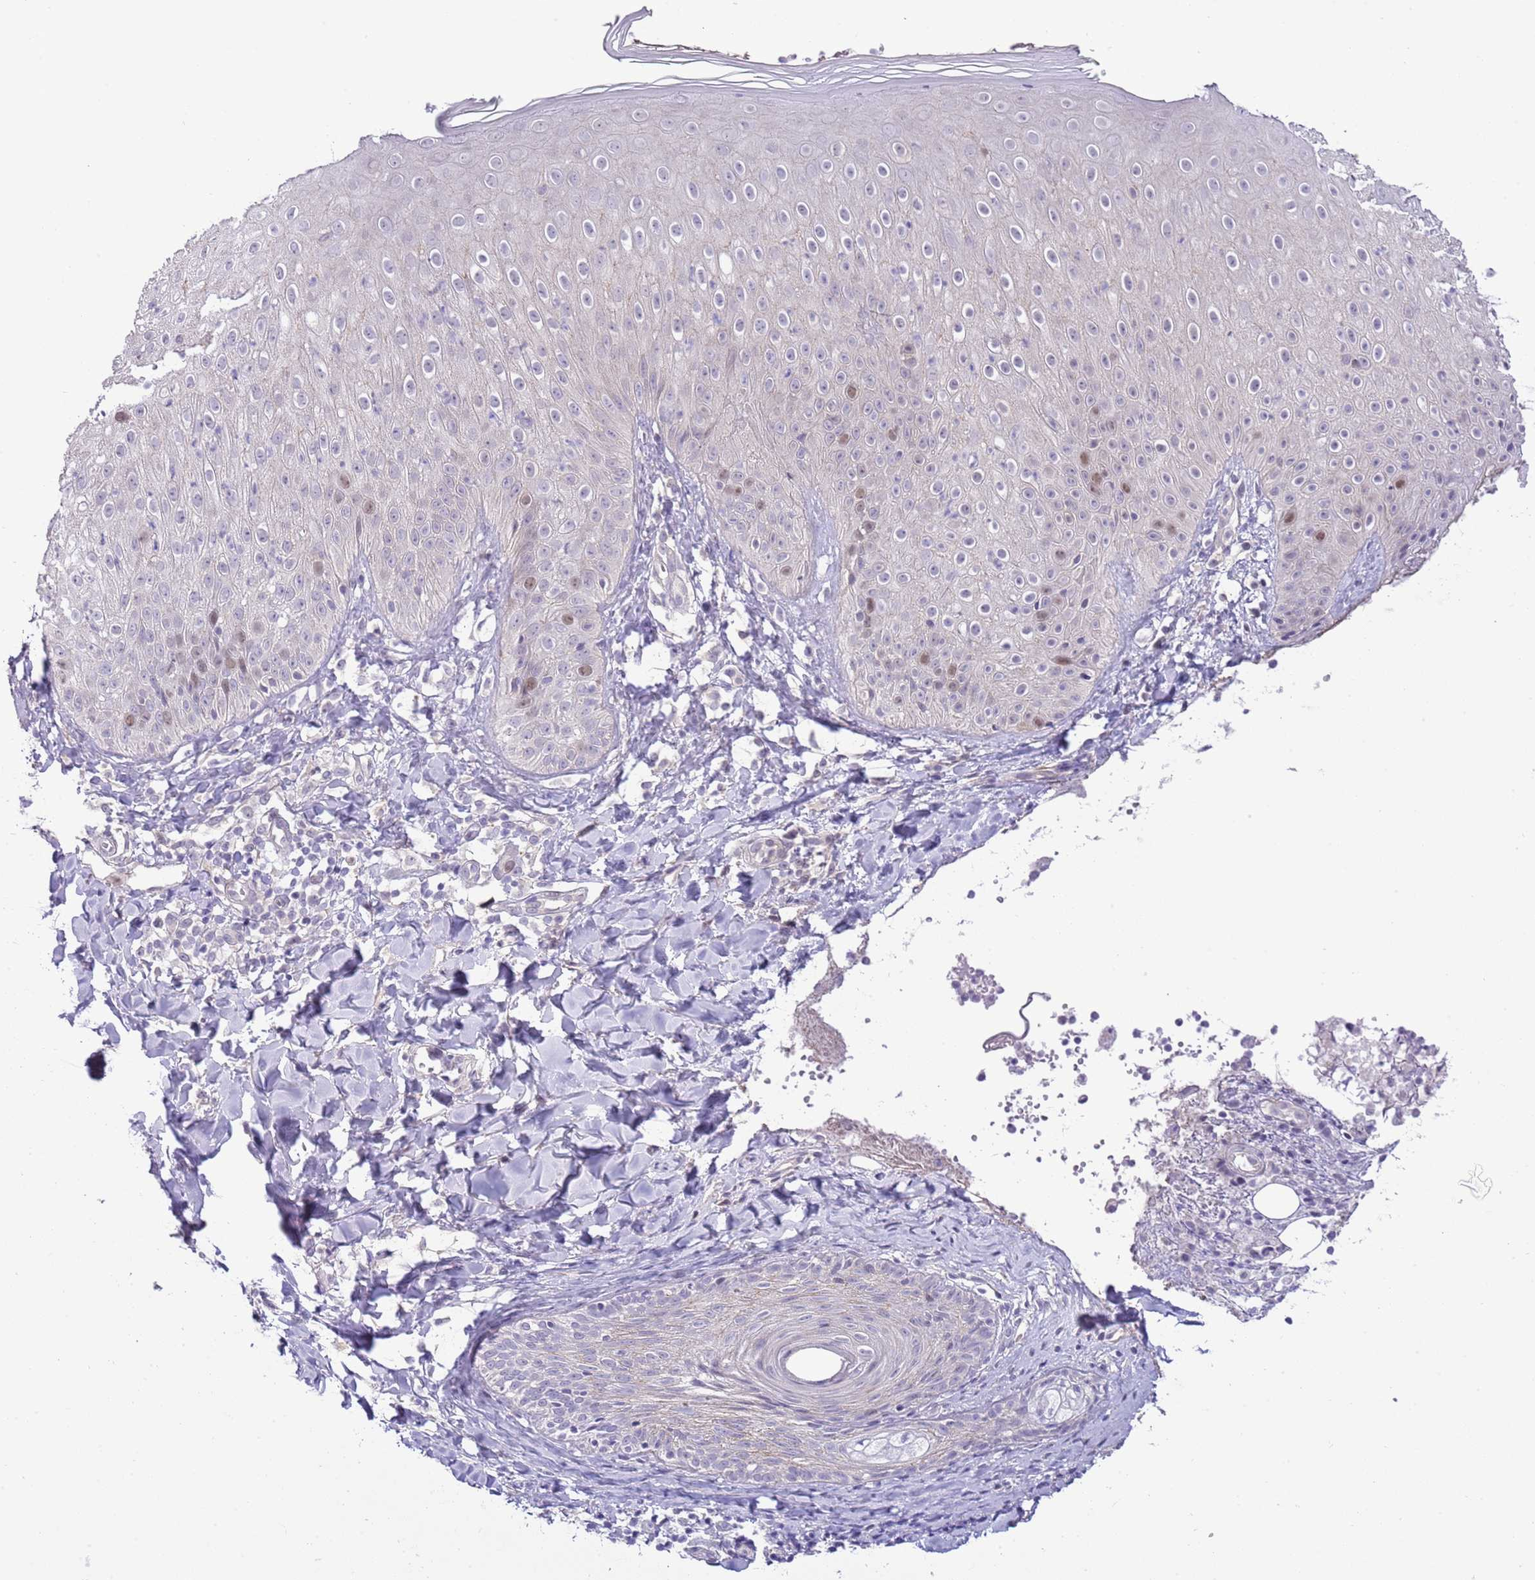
{"staining": {"intensity": "moderate", "quantity": "<25%", "location": "cytoplasmic/membranous,nuclear"}, "tissue": "skin", "cell_type": "Epidermal cells", "image_type": "normal", "snomed": [{"axis": "morphology", "description": "Normal tissue, NOS"}, {"axis": "morphology", "description": "Inflammation, NOS"}, {"axis": "topography", "description": "Soft tissue"}, {"axis": "topography", "description": "Anal"}], "caption": "Immunohistochemical staining of normal human skin demonstrates moderate cytoplasmic/membranous,nuclear protein staining in approximately <25% of epidermal cells. (IHC, brightfield microscopy, high magnification).", "gene": "FBRSL1", "patient": {"sex": "female", "age": 15}}